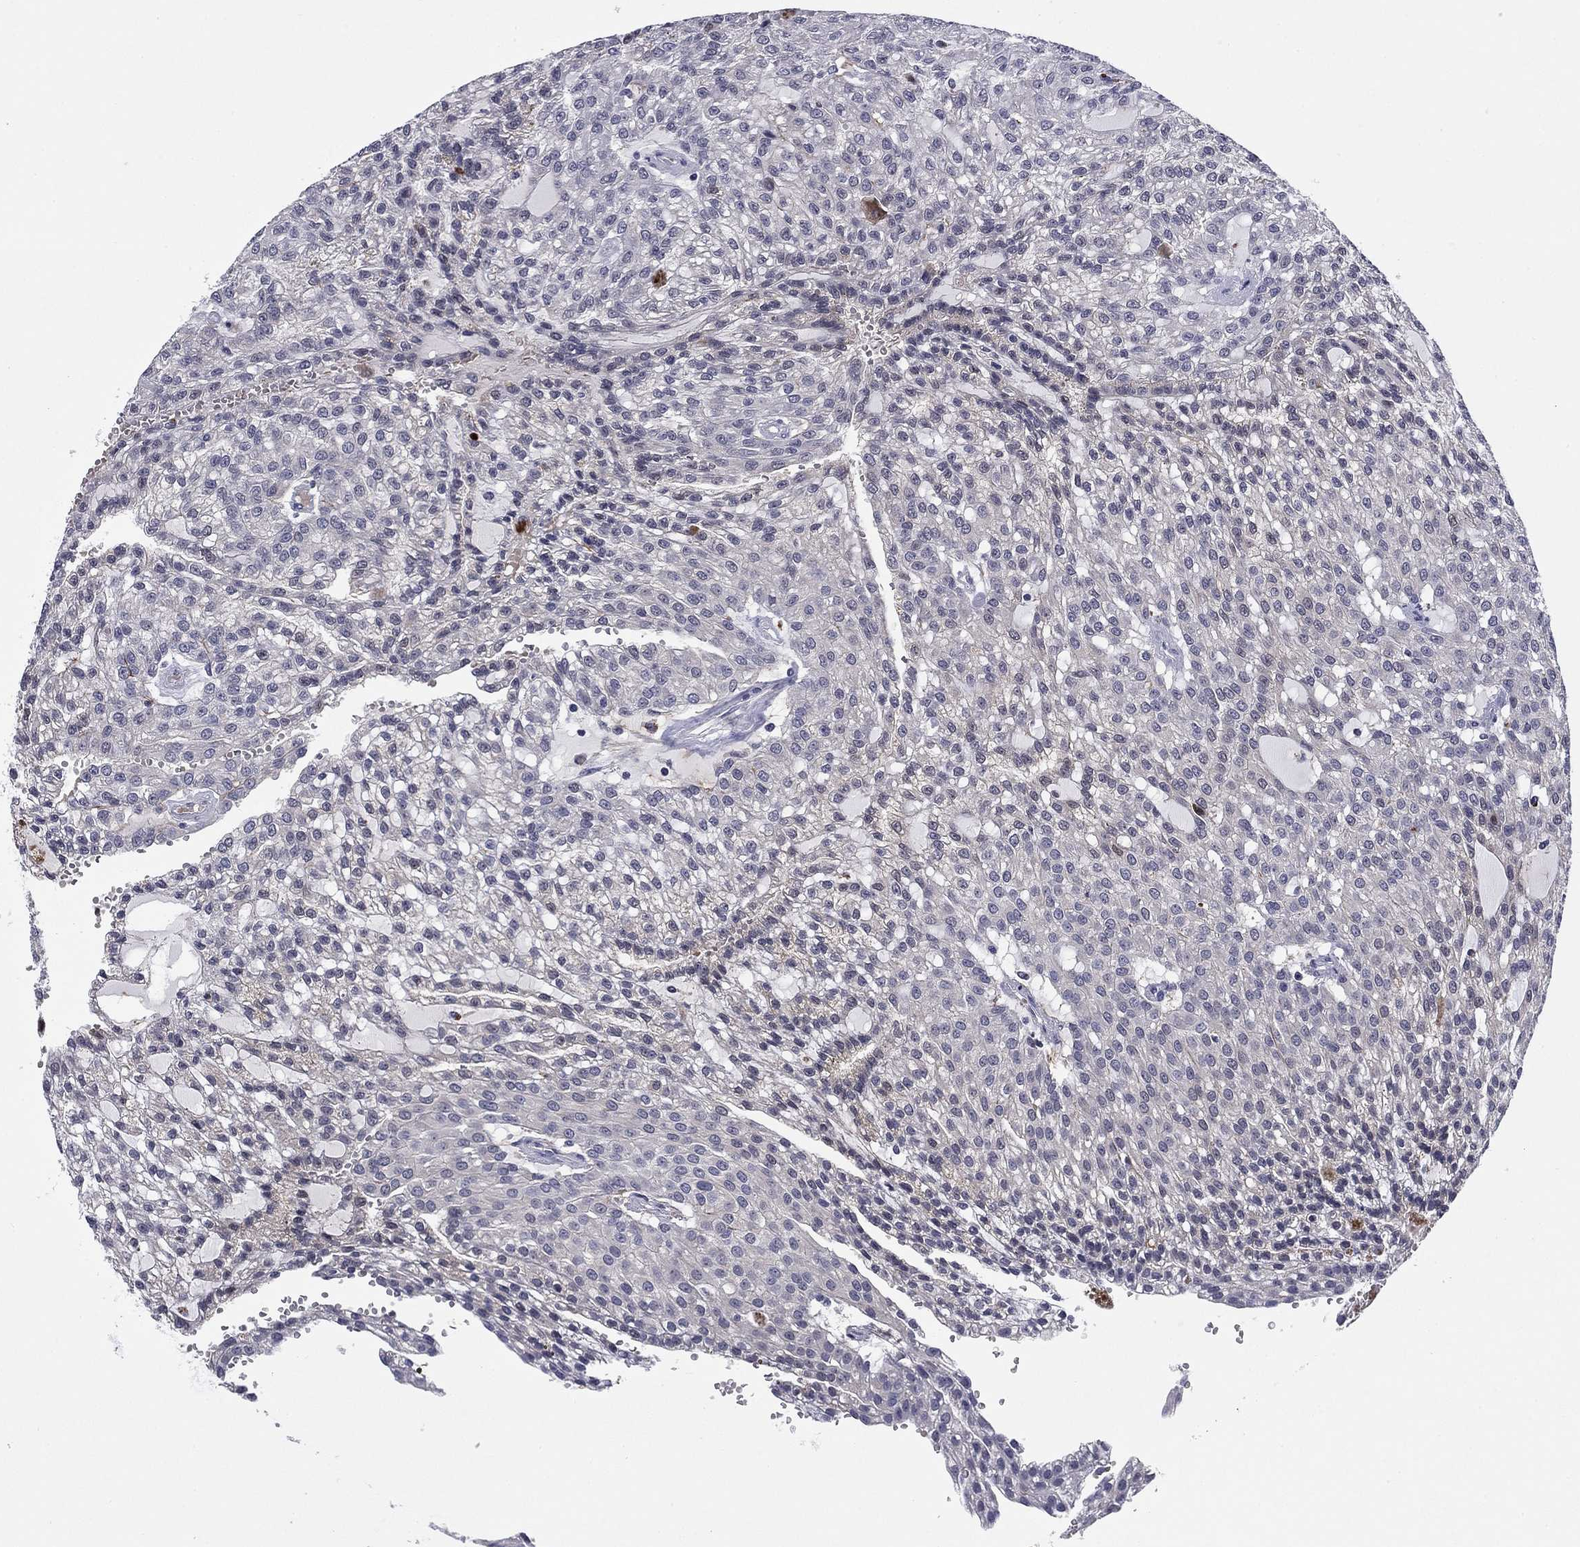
{"staining": {"intensity": "negative", "quantity": "none", "location": "none"}, "tissue": "renal cancer", "cell_type": "Tumor cells", "image_type": "cancer", "snomed": [{"axis": "morphology", "description": "Adenocarcinoma, NOS"}, {"axis": "topography", "description": "Kidney"}], "caption": "Immunohistochemistry (IHC) of renal cancer (adenocarcinoma) reveals no staining in tumor cells. Brightfield microscopy of immunohistochemistry stained with DAB (3,3'-diaminobenzidine) (brown) and hematoxylin (blue), captured at high magnification.", "gene": "REXO5", "patient": {"sex": "male", "age": 63}}